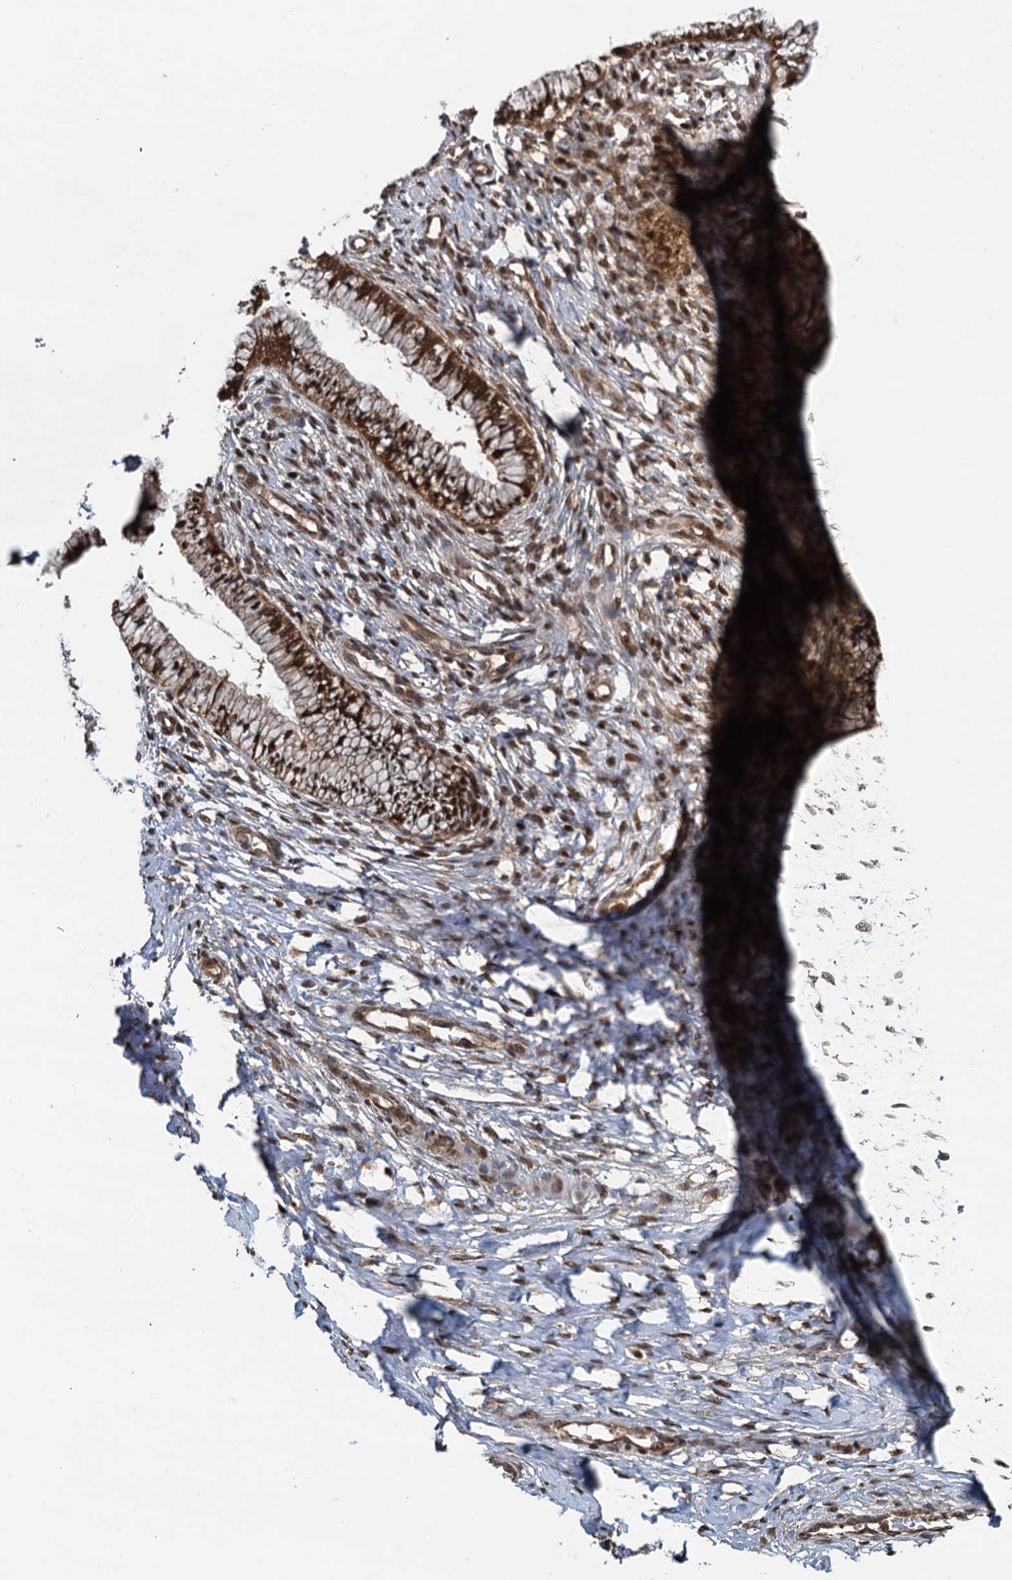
{"staining": {"intensity": "moderate", "quantity": ">75%", "location": "cytoplasmic/membranous"}, "tissue": "cervix", "cell_type": "Glandular cells", "image_type": "normal", "snomed": [{"axis": "morphology", "description": "Normal tissue, NOS"}, {"axis": "topography", "description": "Cervix"}], "caption": "Immunohistochemical staining of benign cervix displays >75% levels of moderate cytoplasmic/membranous protein staining in about >75% of glandular cells.", "gene": "STUB1", "patient": {"sex": "female", "age": 36}}